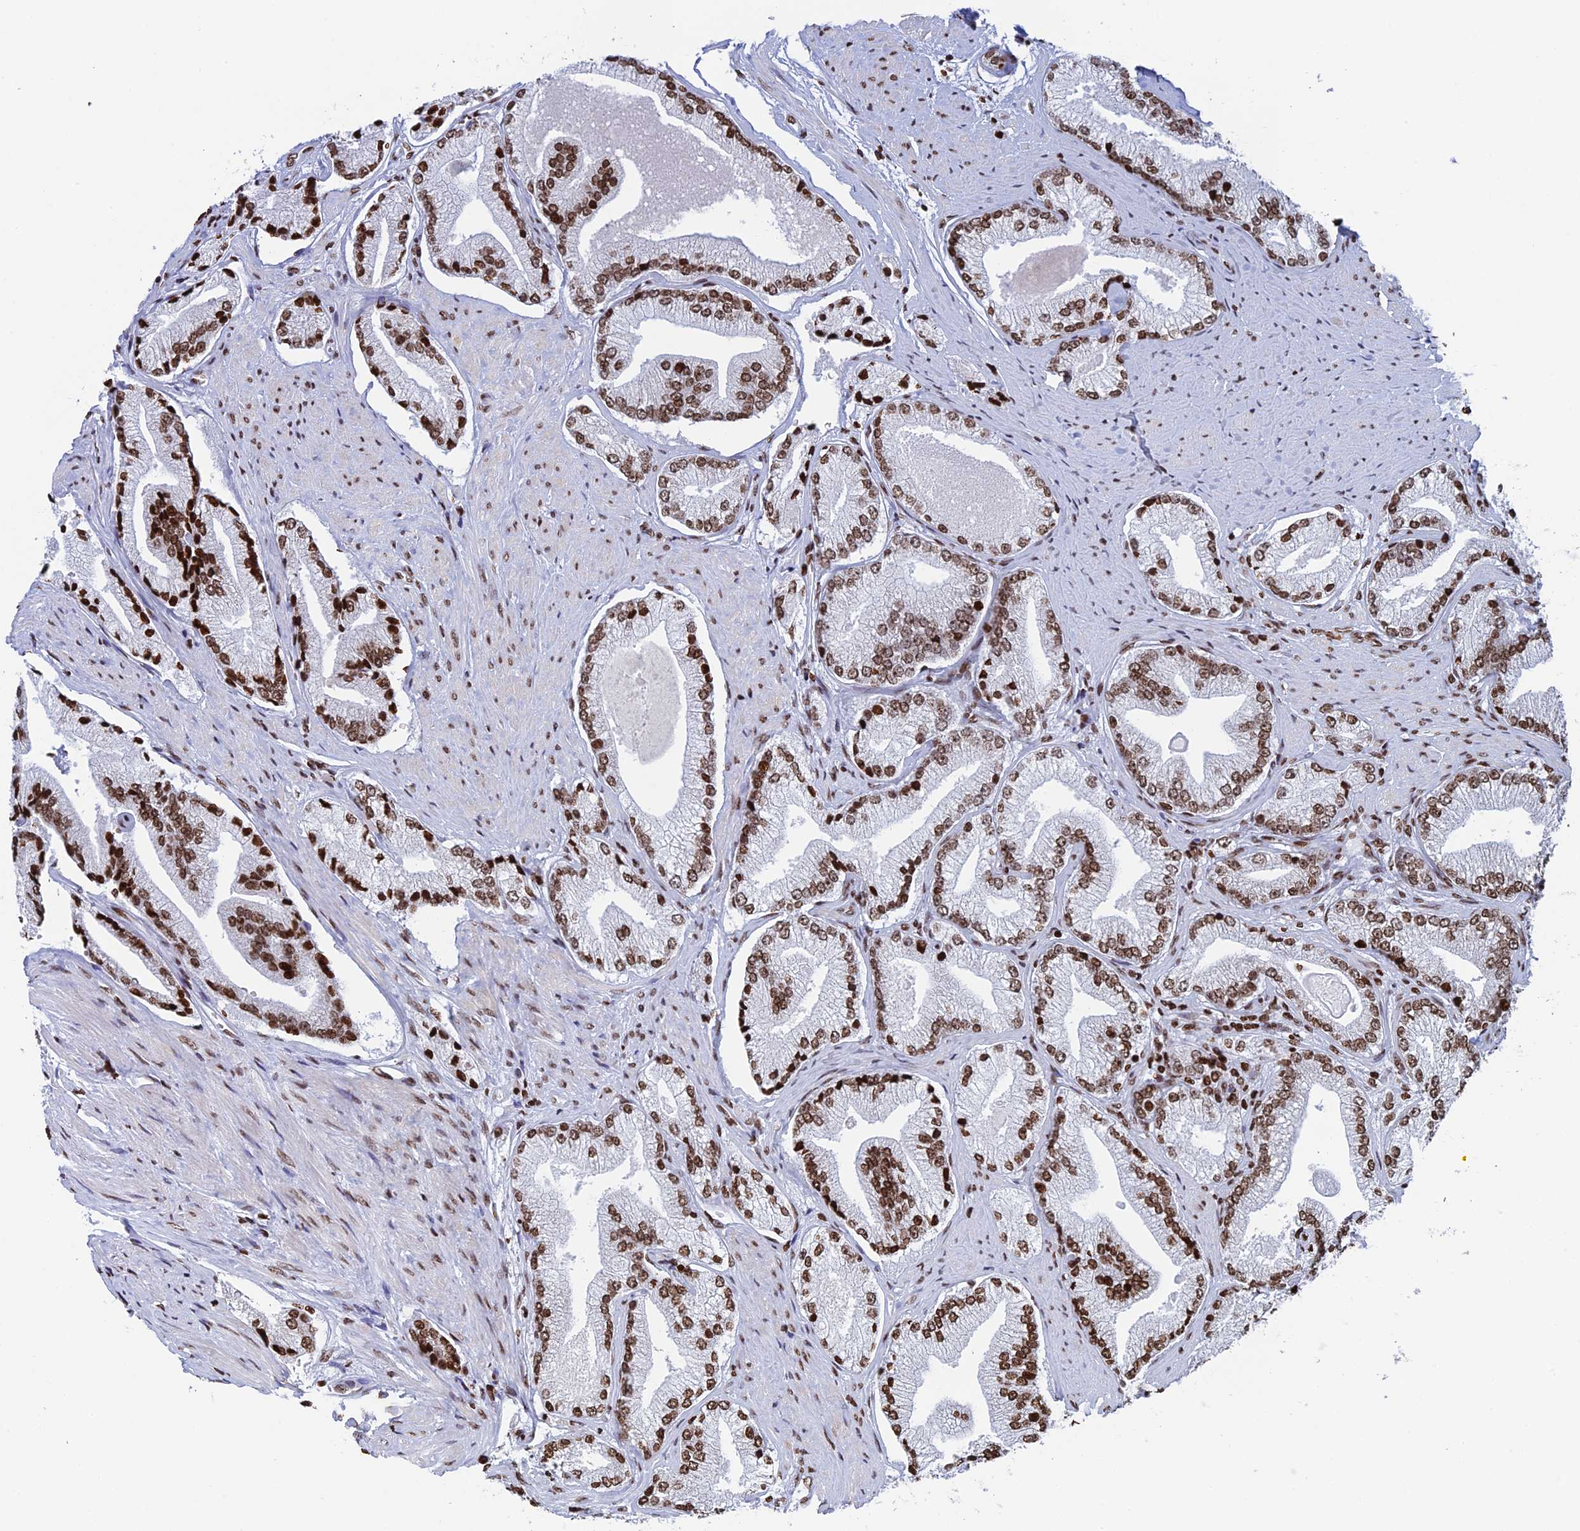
{"staining": {"intensity": "moderate", "quantity": ">75%", "location": "nuclear"}, "tissue": "prostate cancer", "cell_type": "Tumor cells", "image_type": "cancer", "snomed": [{"axis": "morphology", "description": "Adenocarcinoma, High grade"}, {"axis": "topography", "description": "Prostate"}], "caption": "Prostate adenocarcinoma (high-grade) stained with DAB immunohistochemistry displays medium levels of moderate nuclear expression in approximately >75% of tumor cells. (Stains: DAB in brown, nuclei in blue, Microscopy: brightfield microscopy at high magnification).", "gene": "RPAP1", "patient": {"sex": "male", "age": 67}}